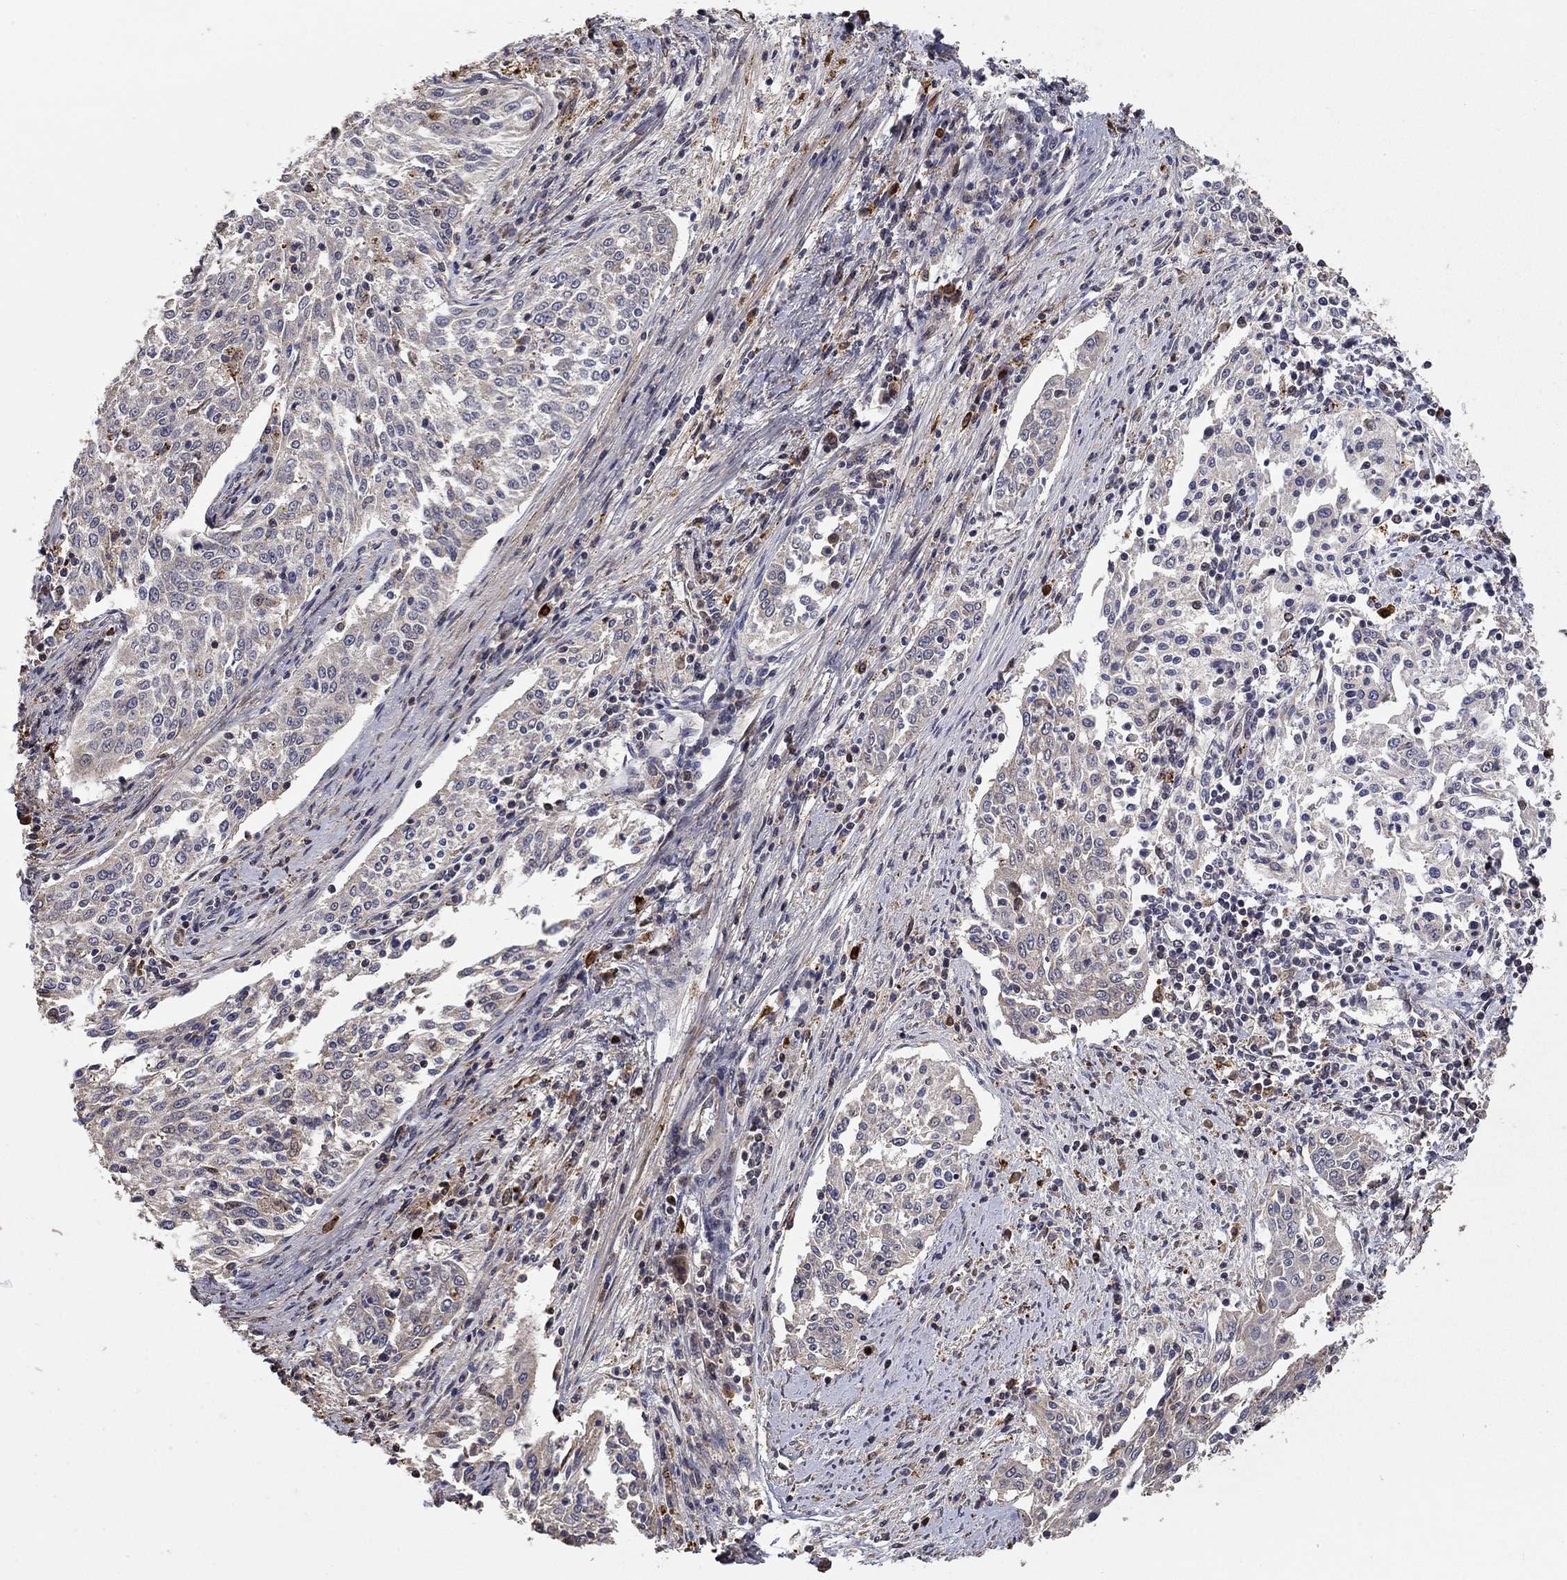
{"staining": {"intensity": "negative", "quantity": "none", "location": "none"}, "tissue": "cervical cancer", "cell_type": "Tumor cells", "image_type": "cancer", "snomed": [{"axis": "morphology", "description": "Squamous cell carcinoma, NOS"}, {"axis": "topography", "description": "Cervix"}], "caption": "DAB immunohistochemical staining of cervical cancer (squamous cell carcinoma) displays no significant staining in tumor cells. (Stains: DAB IHC with hematoxylin counter stain, Microscopy: brightfield microscopy at high magnification).", "gene": "LPCAT4", "patient": {"sex": "female", "age": 41}}